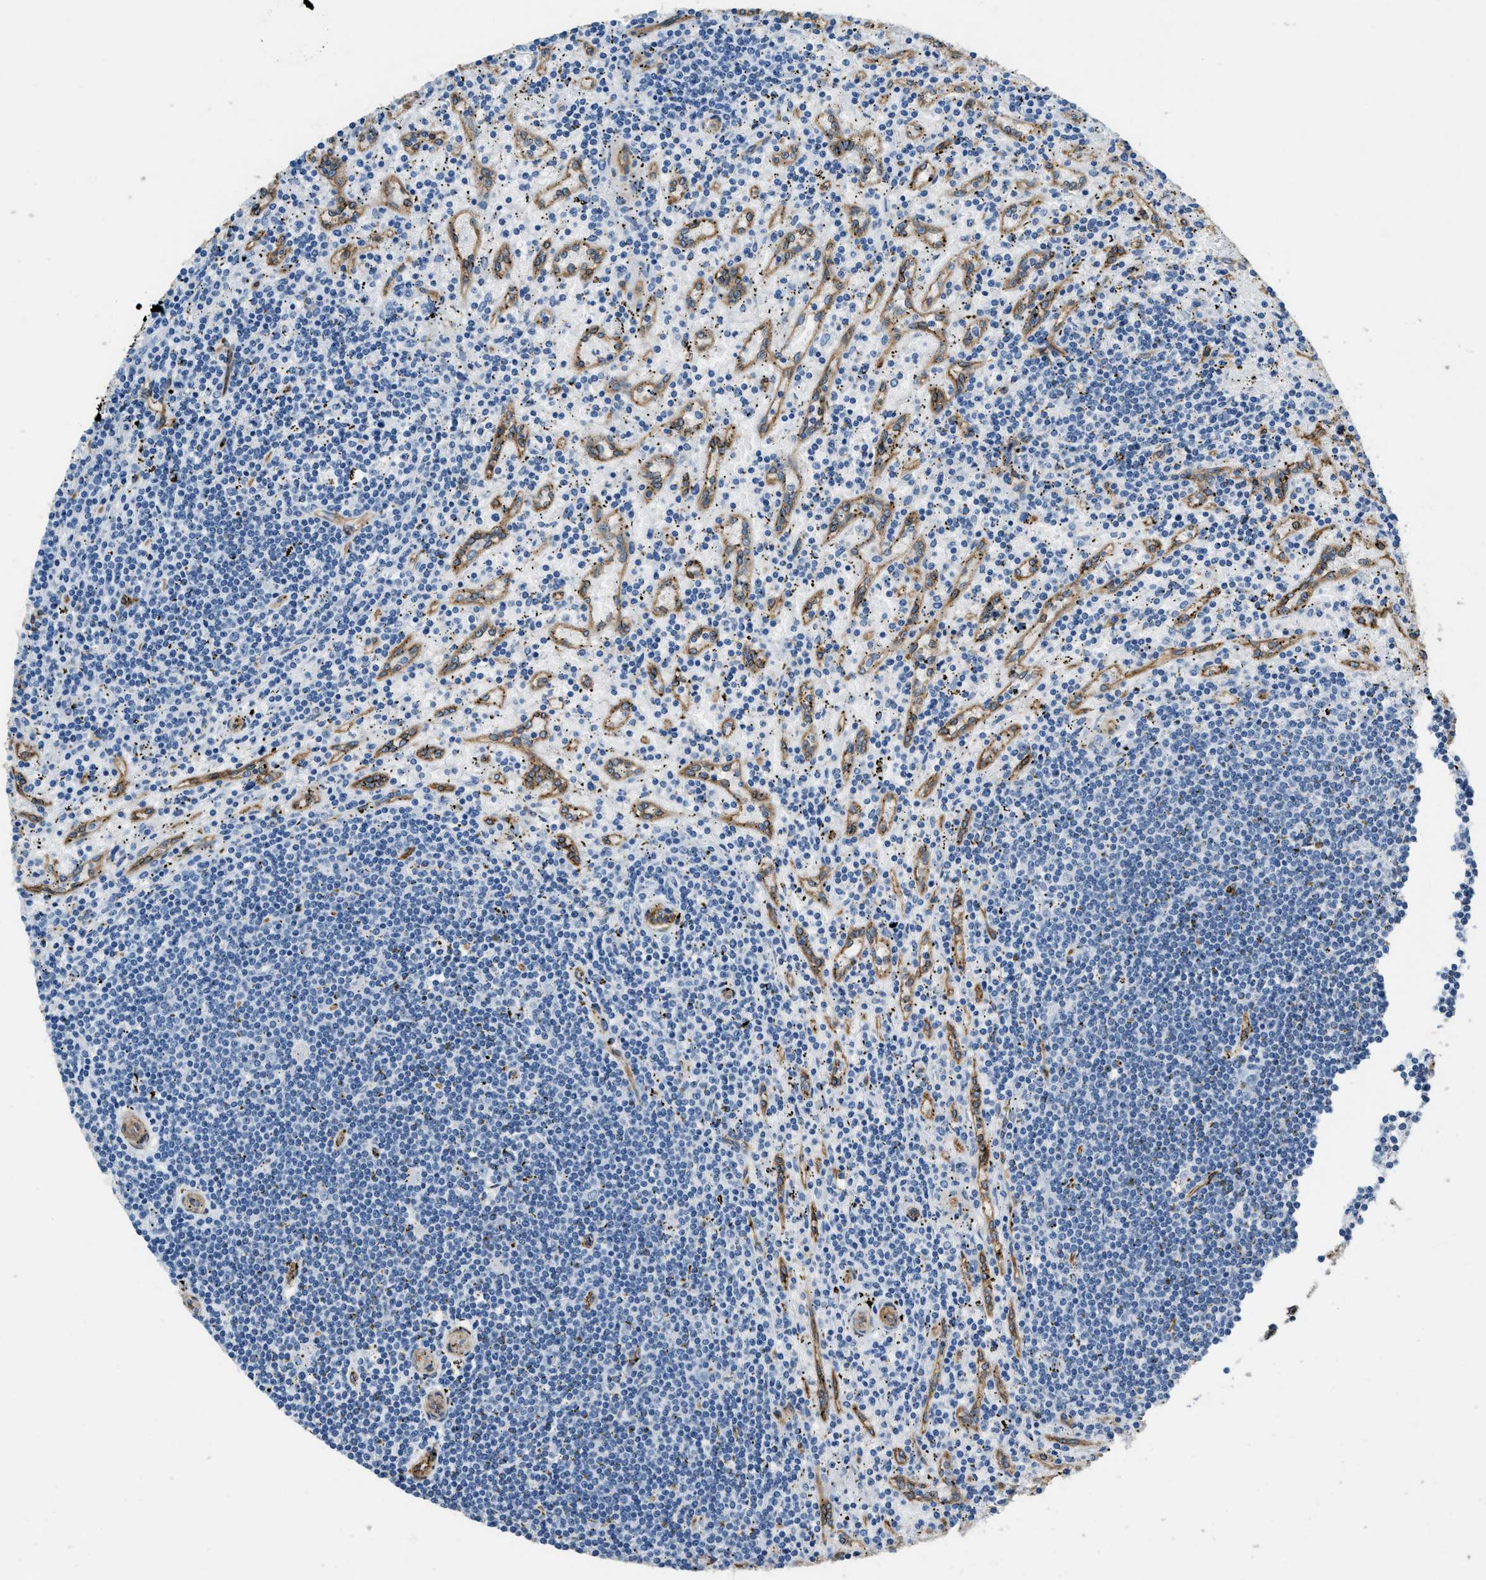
{"staining": {"intensity": "negative", "quantity": "none", "location": "none"}, "tissue": "lymphoma", "cell_type": "Tumor cells", "image_type": "cancer", "snomed": [{"axis": "morphology", "description": "Malignant lymphoma, non-Hodgkin's type, Low grade"}, {"axis": "topography", "description": "Spleen"}], "caption": "The photomicrograph displays no staining of tumor cells in low-grade malignant lymphoma, non-Hodgkin's type. (DAB (3,3'-diaminobenzidine) IHC with hematoxylin counter stain).", "gene": "TMEM43", "patient": {"sex": "male", "age": 76}}